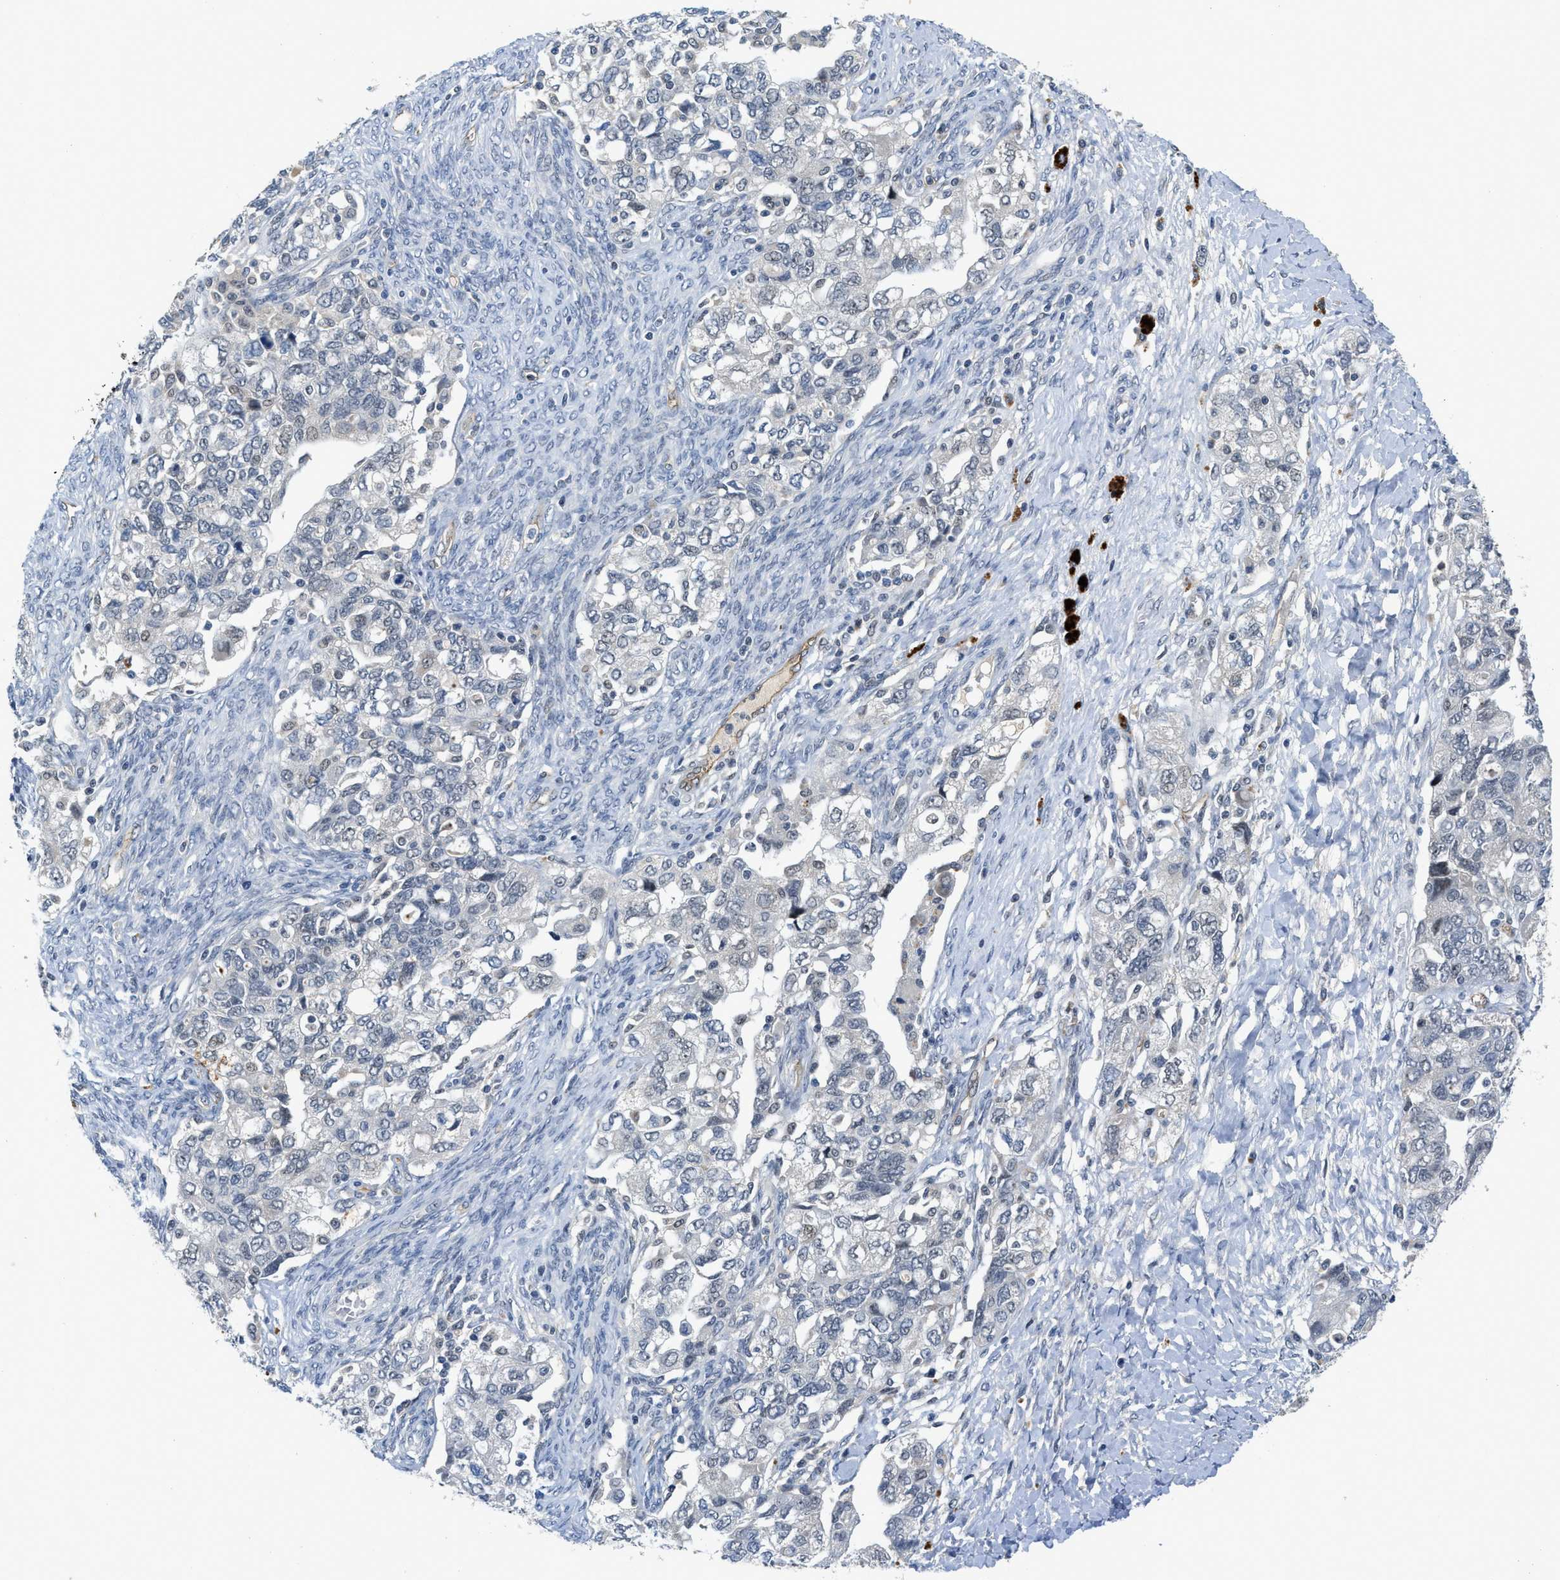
{"staining": {"intensity": "negative", "quantity": "none", "location": "none"}, "tissue": "ovarian cancer", "cell_type": "Tumor cells", "image_type": "cancer", "snomed": [{"axis": "morphology", "description": "Carcinoma, NOS"}, {"axis": "morphology", "description": "Cystadenocarcinoma, serous, NOS"}, {"axis": "topography", "description": "Ovary"}], "caption": "Ovarian serous cystadenocarcinoma stained for a protein using immunohistochemistry reveals no staining tumor cells.", "gene": "SLCO2A1", "patient": {"sex": "female", "age": 69}}